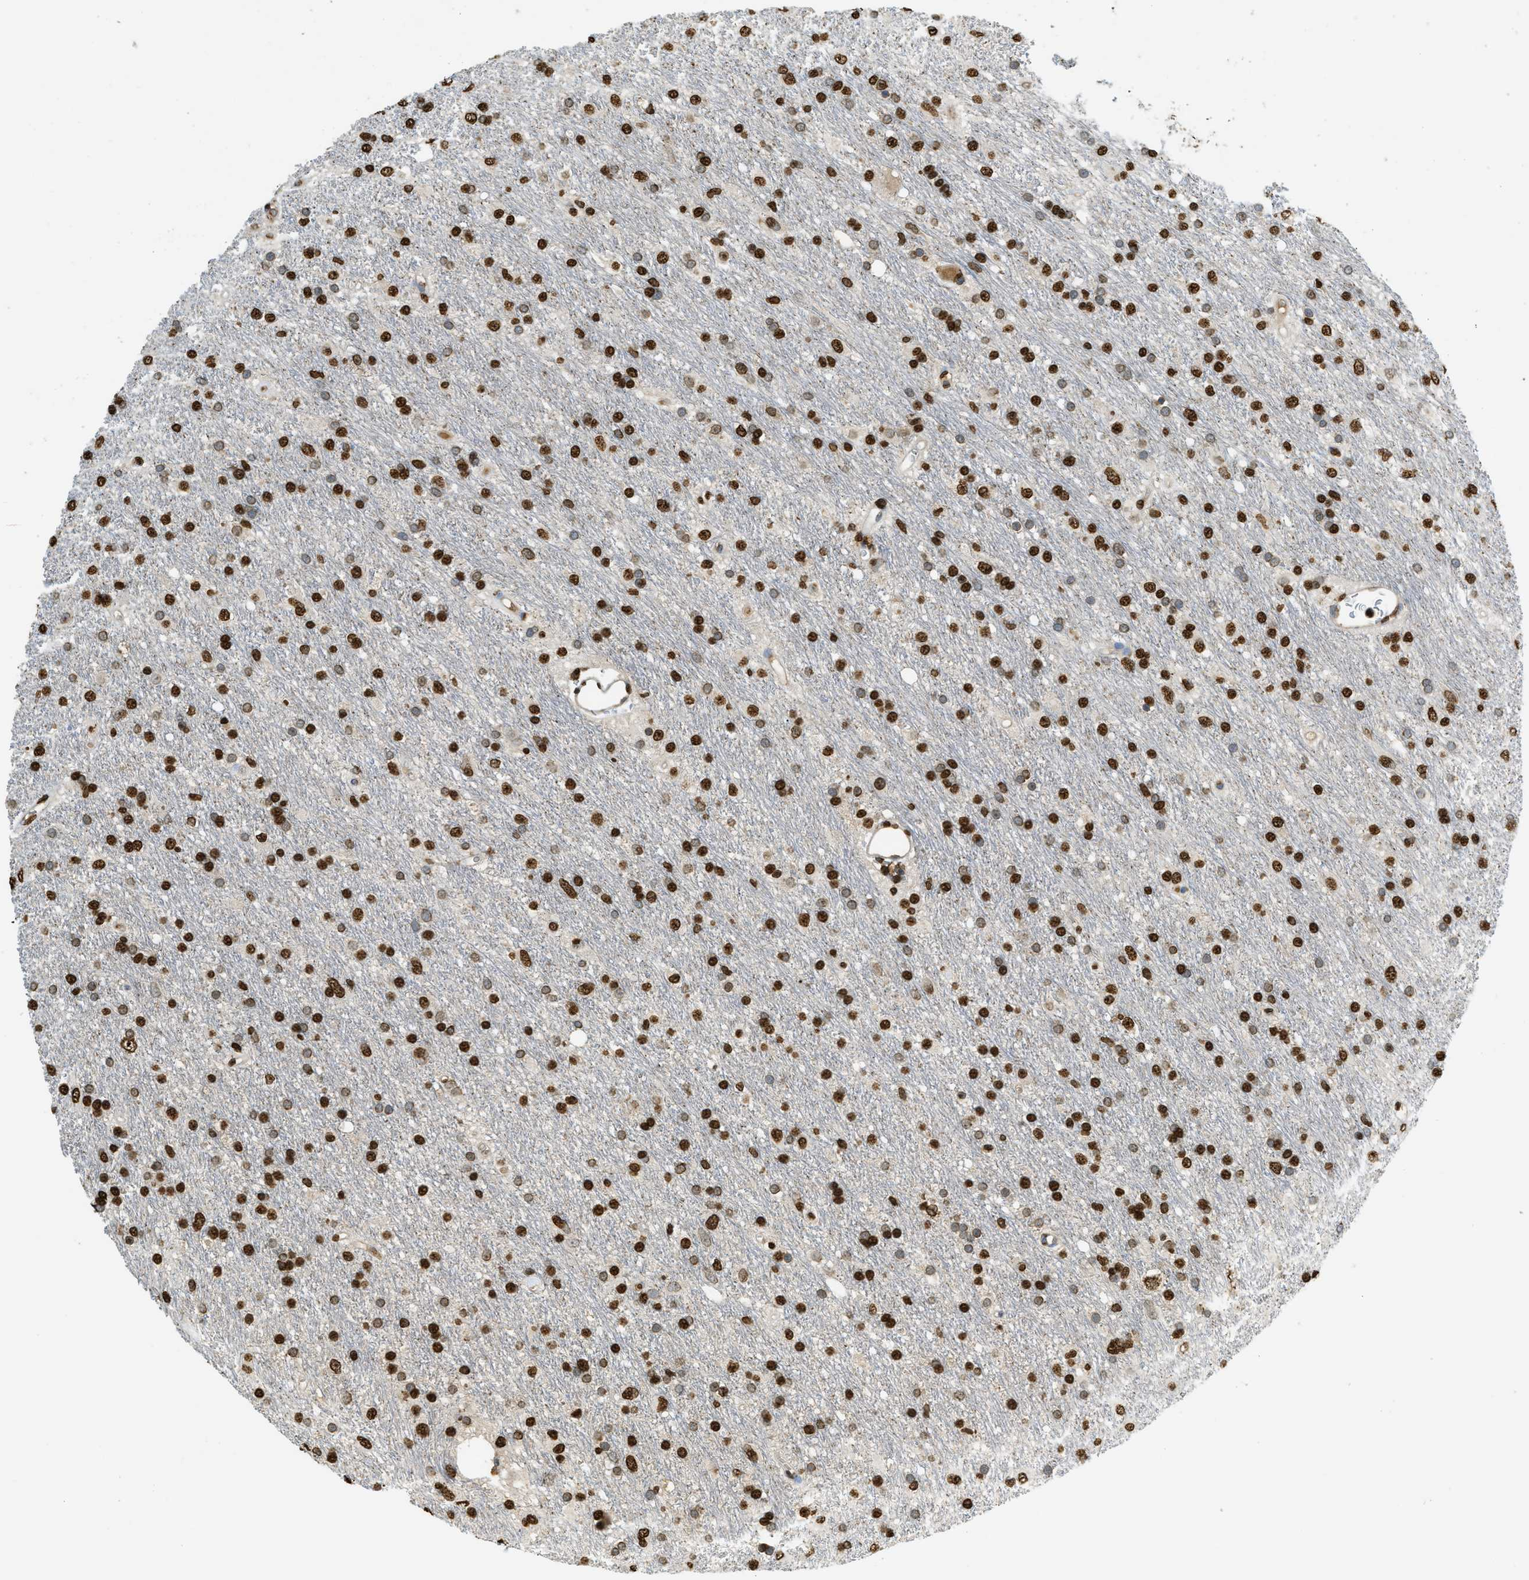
{"staining": {"intensity": "strong", "quantity": ">75%", "location": "nuclear"}, "tissue": "glioma", "cell_type": "Tumor cells", "image_type": "cancer", "snomed": [{"axis": "morphology", "description": "Glioma, malignant, Low grade"}, {"axis": "topography", "description": "Brain"}], "caption": "Immunohistochemistry (IHC) of human glioma reveals high levels of strong nuclear positivity in approximately >75% of tumor cells.", "gene": "NR5A2", "patient": {"sex": "male", "age": 77}}